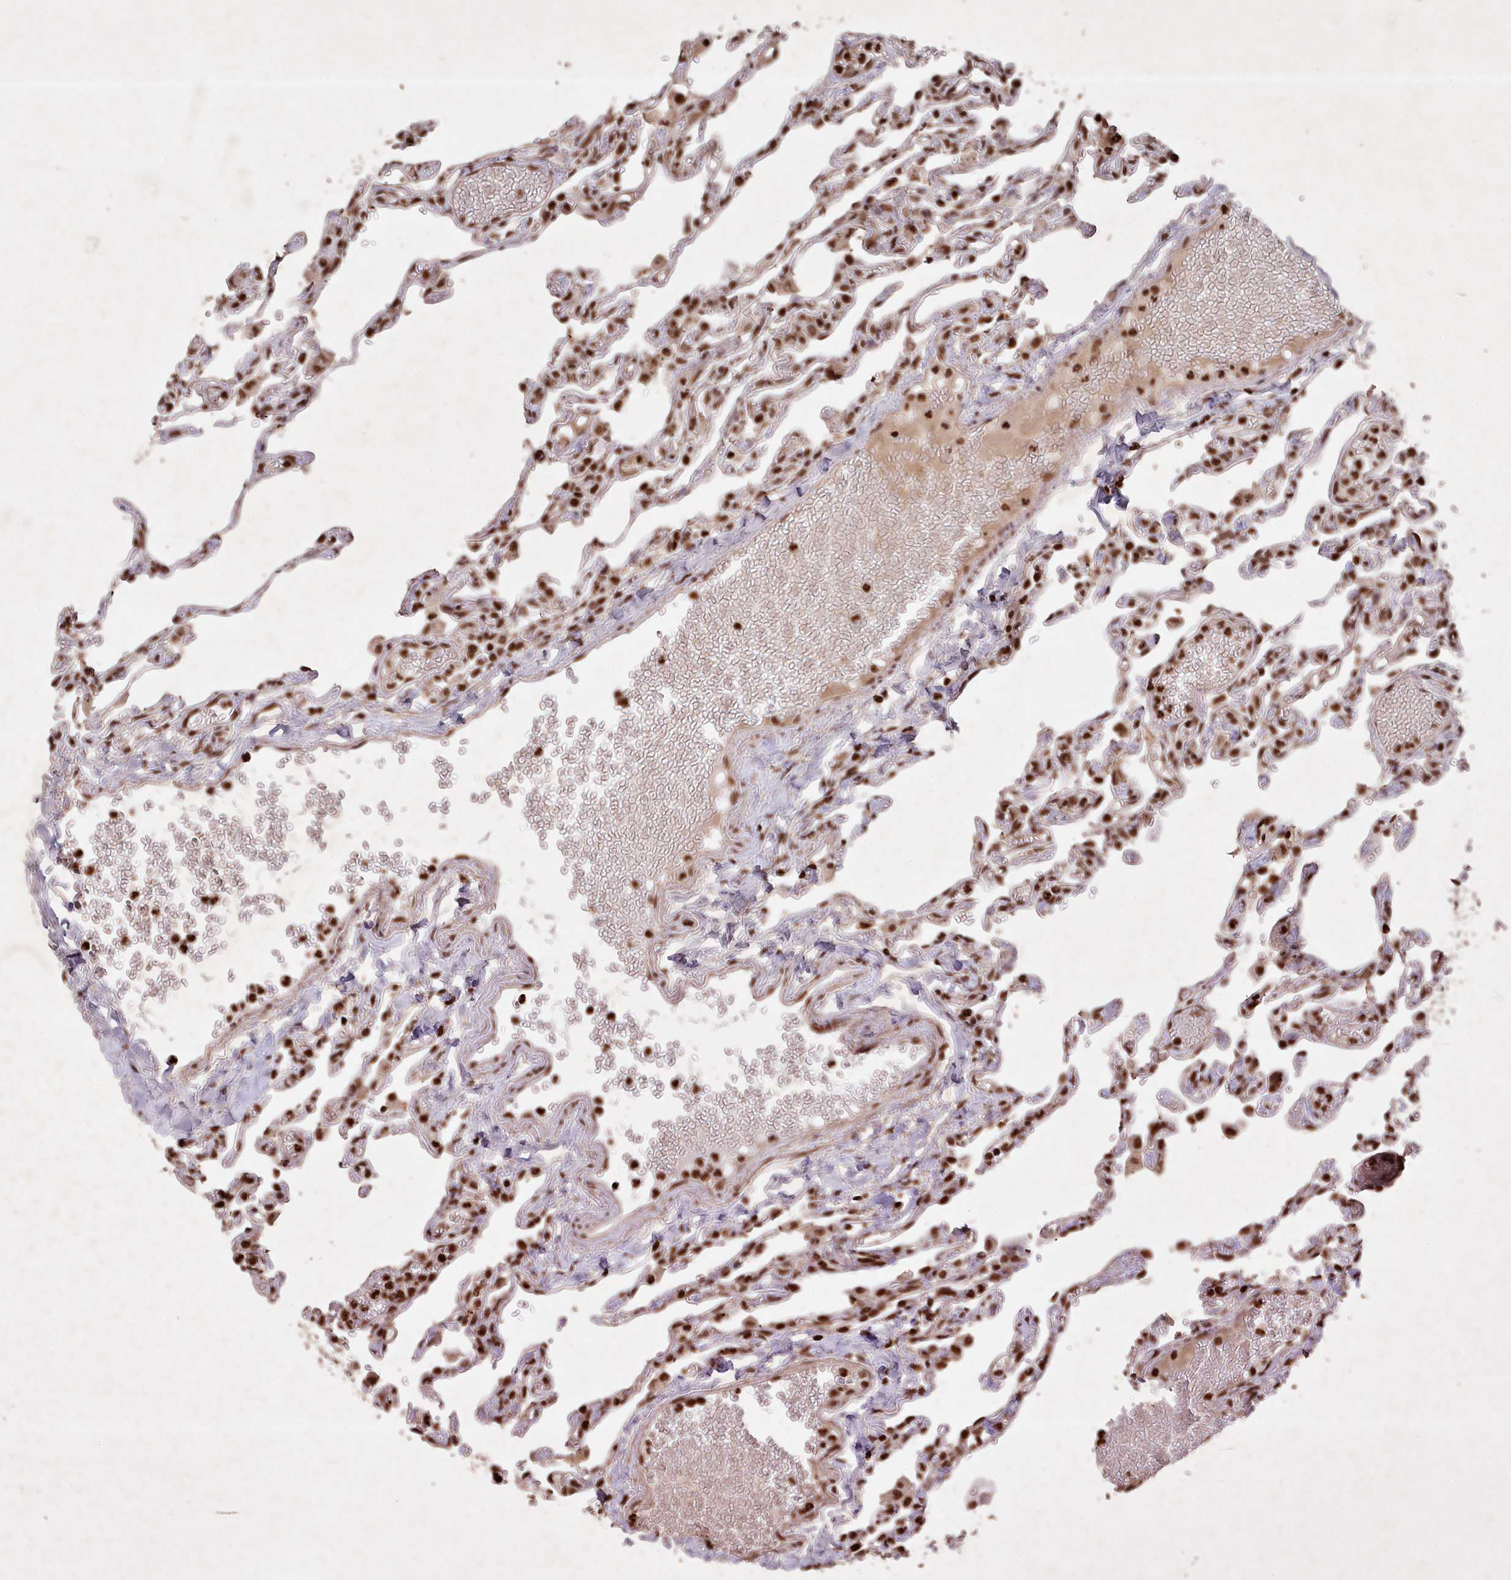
{"staining": {"intensity": "strong", "quantity": "25%-75%", "location": "nuclear"}, "tissue": "lung", "cell_type": "Alveolar cells", "image_type": "normal", "snomed": [{"axis": "morphology", "description": "Normal tissue, NOS"}, {"axis": "topography", "description": "Lung"}], "caption": "Alveolar cells demonstrate high levels of strong nuclear positivity in about 25%-75% of cells in normal lung. (Stains: DAB (3,3'-diaminobenzidine) in brown, nuclei in blue, Microscopy: brightfield microscopy at high magnification).", "gene": "CCSER2", "patient": {"sex": "male", "age": 21}}